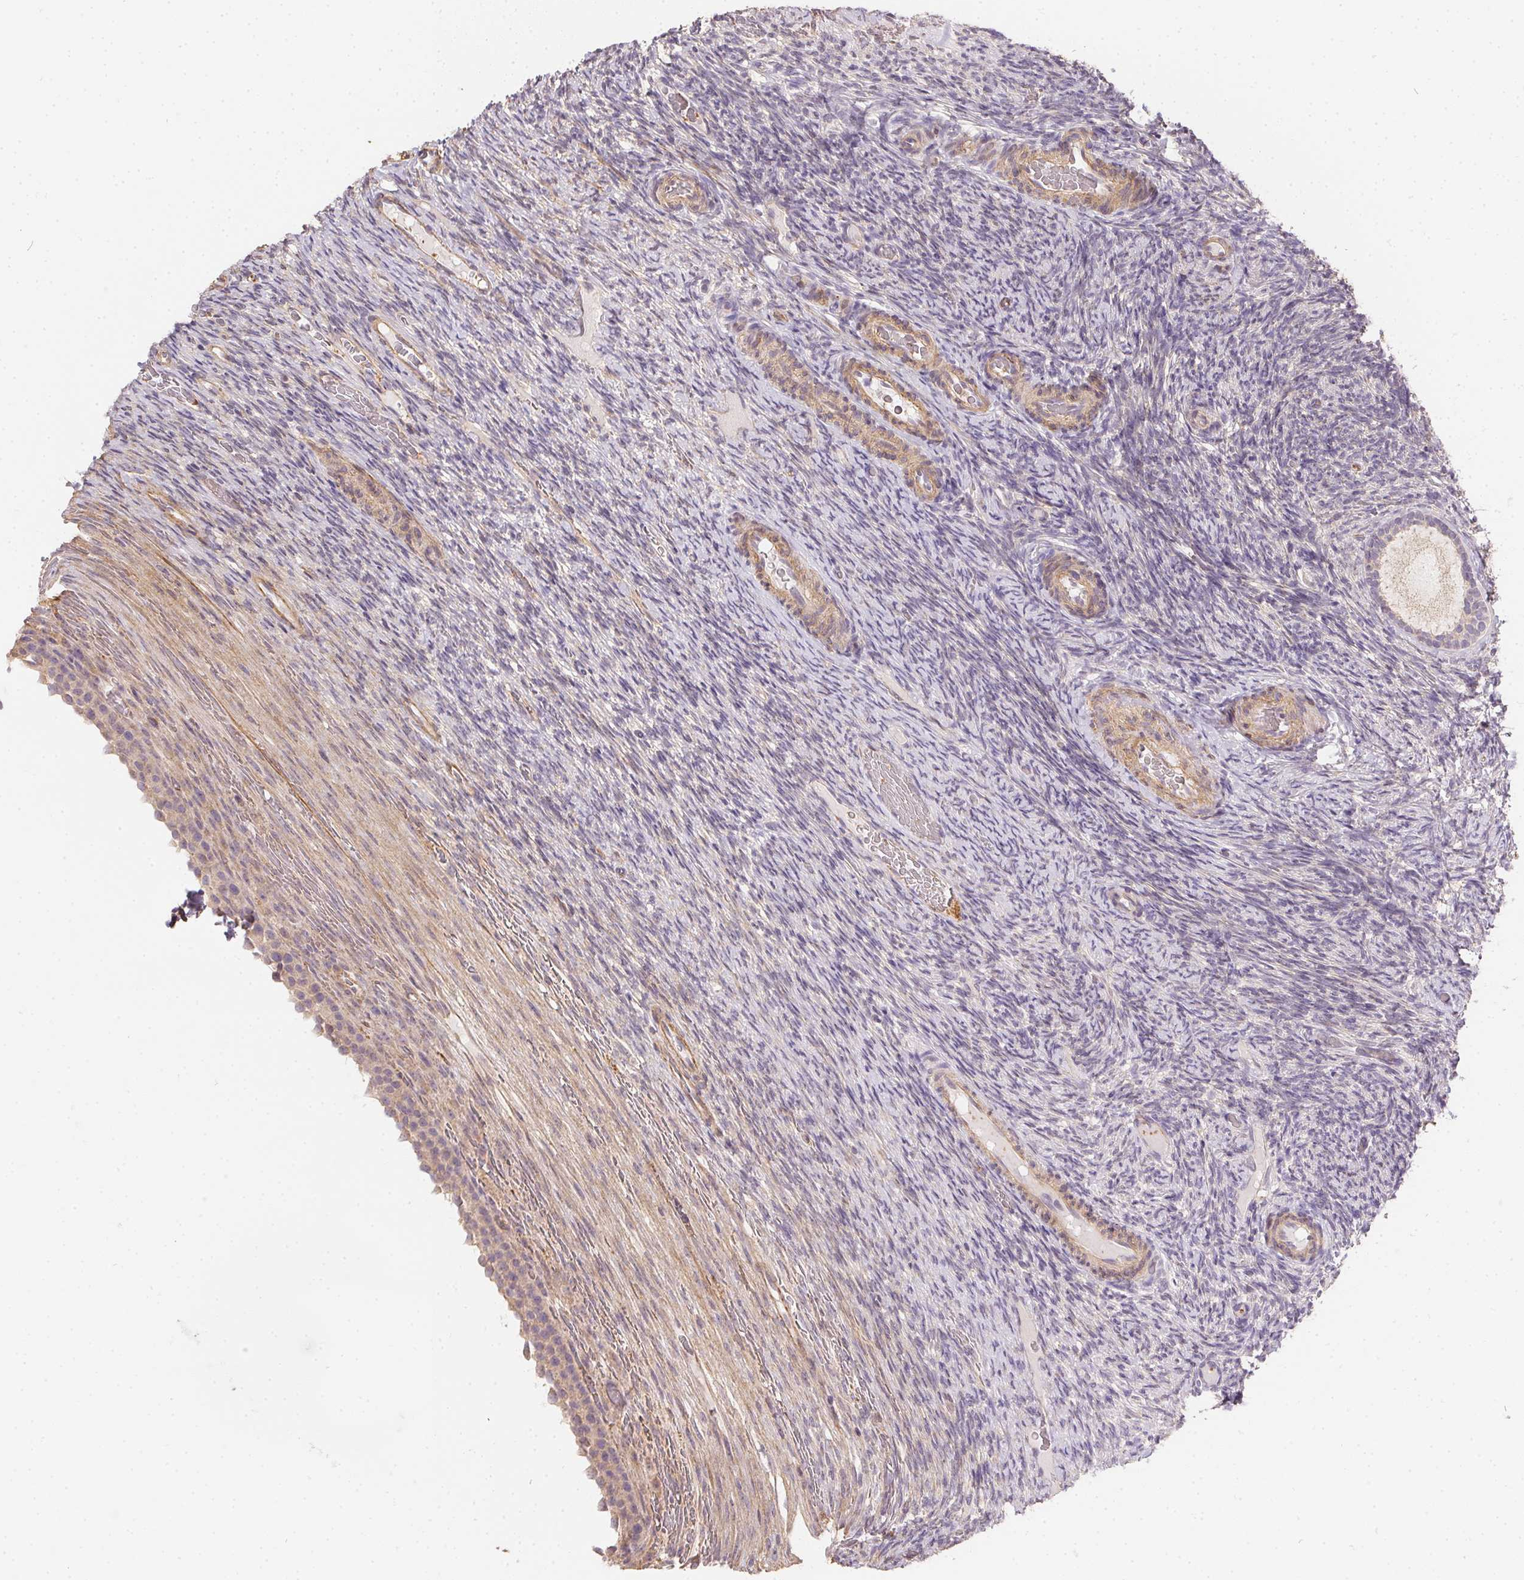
{"staining": {"intensity": "weak", "quantity": "25%-75%", "location": "cytoplasmic/membranous"}, "tissue": "ovary", "cell_type": "Follicle cells", "image_type": "normal", "snomed": [{"axis": "morphology", "description": "Normal tissue, NOS"}, {"axis": "topography", "description": "Ovary"}], "caption": "This photomicrograph demonstrates normal ovary stained with immunohistochemistry to label a protein in brown. The cytoplasmic/membranous of follicle cells show weak positivity for the protein. Nuclei are counter-stained blue.", "gene": "REV3L", "patient": {"sex": "female", "age": 34}}